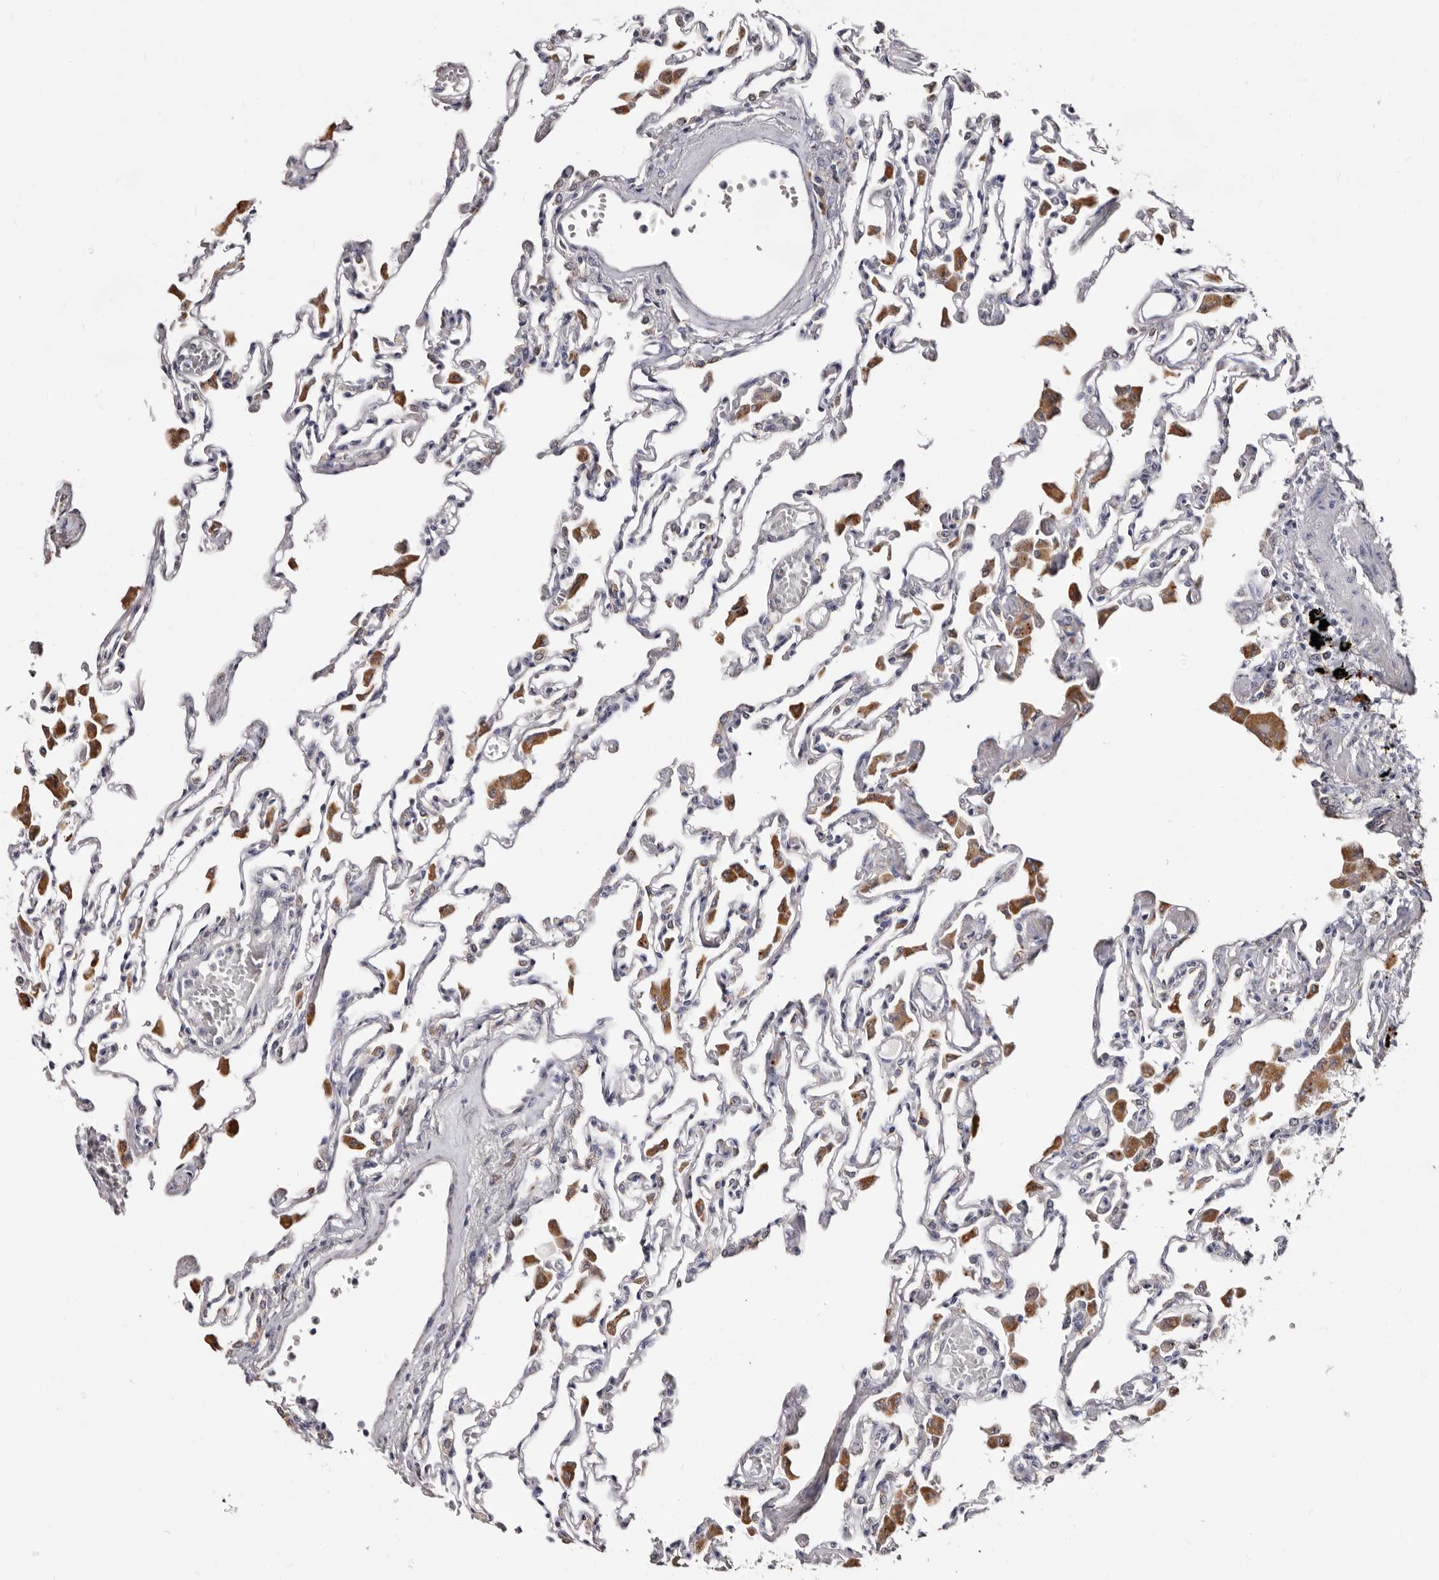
{"staining": {"intensity": "negative", "quantity": "none", "location": "none"}, "tissue": "lung", "cell_type": "Alveolar cells", "image_type": "normal", "snomed": [{"axis": "morphology", "description": "Normal tissue, NOS"}, {"axis": "topography", "description": "Bronchus"}, {"axis": "topography", "description": "Lung"}], "caption": "The immunohistochemistry (IHC) micrograph has no significant expression in alveolar cells of lung.", "gene": "PTAFR", "patient": {"sex": "female", "age": 49}}